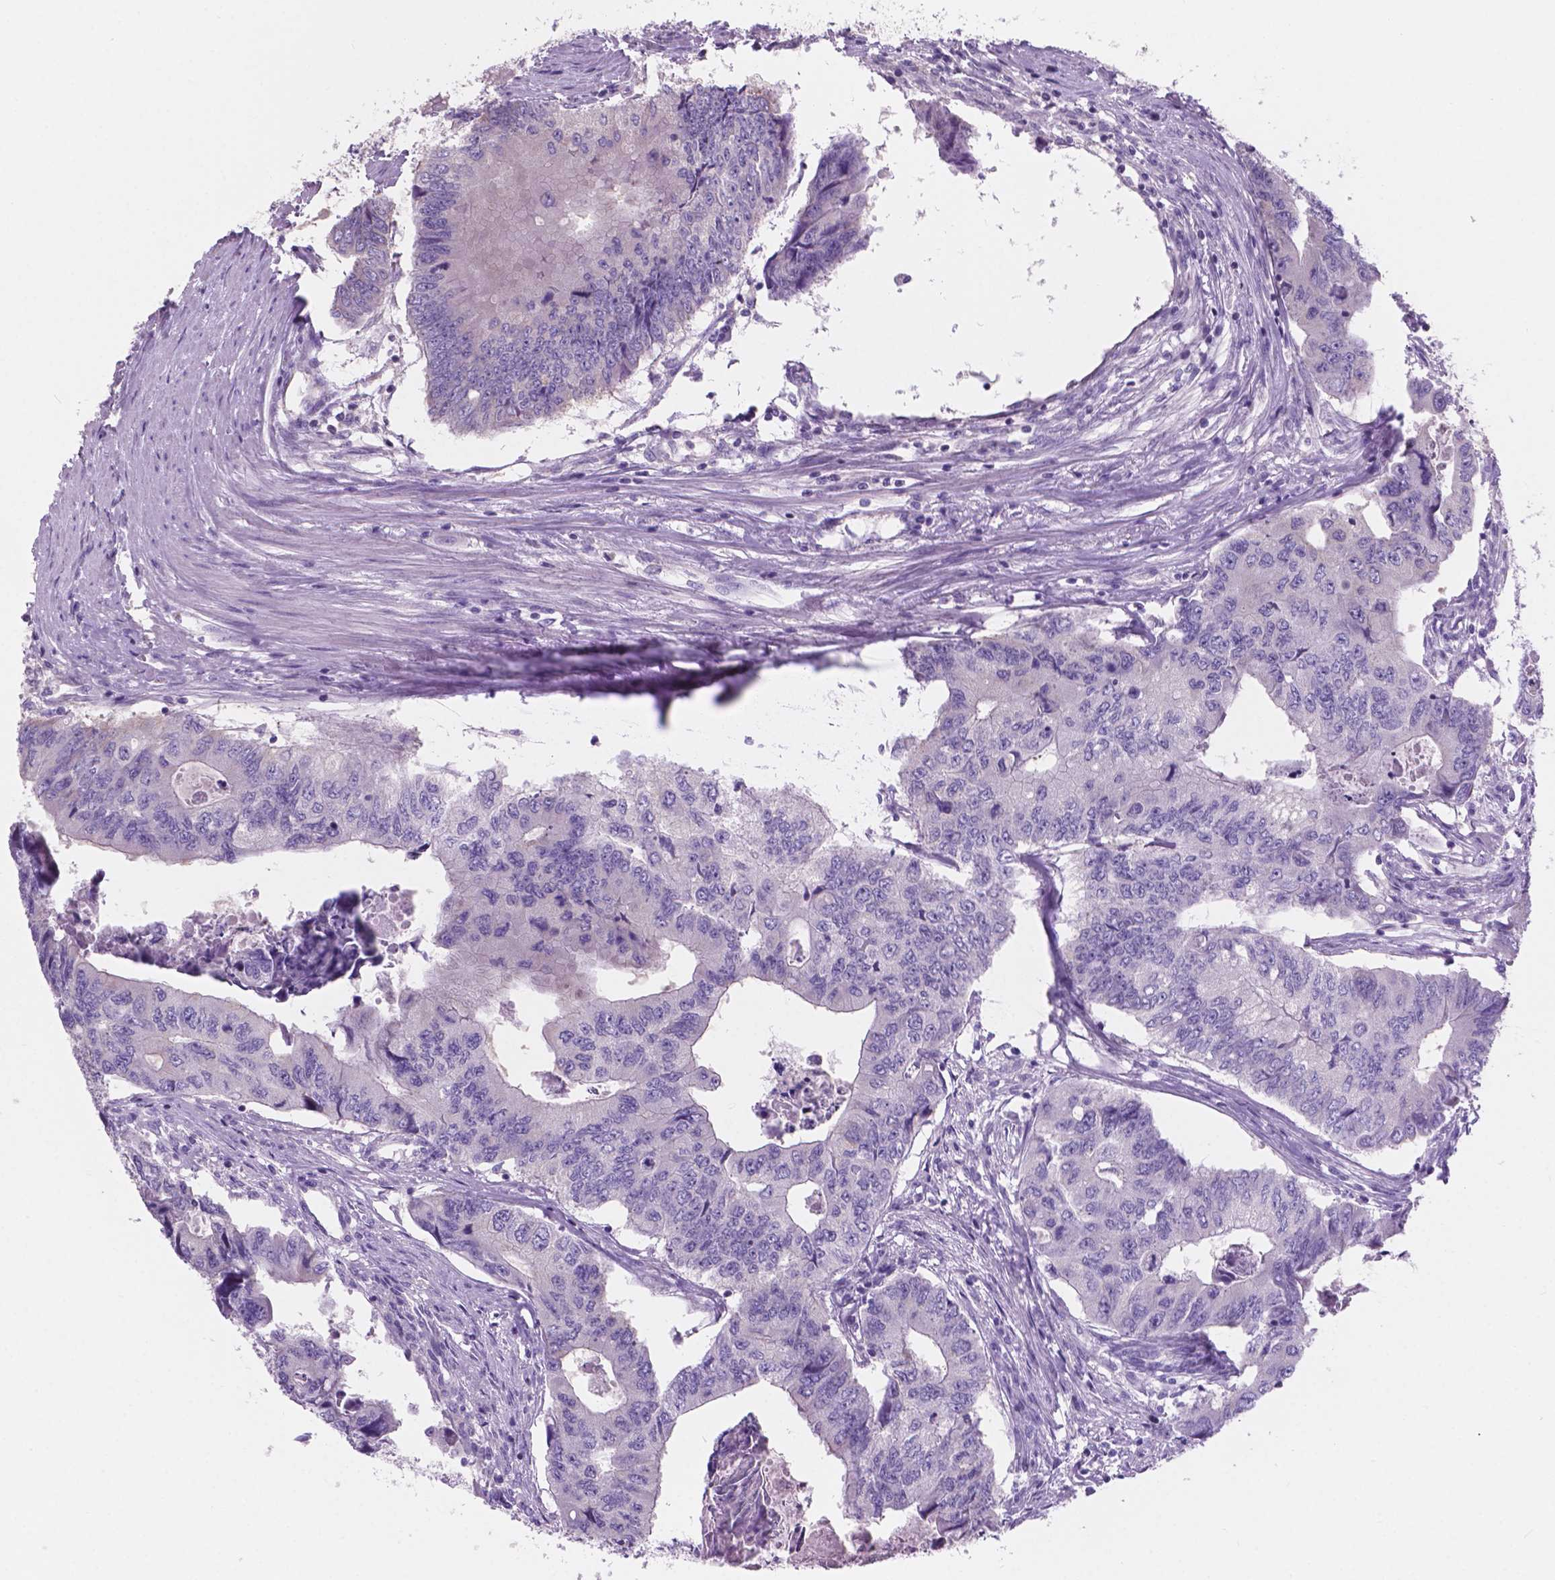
{"staining": {"intensity": "weak", "quantity": "<25%", "location": "cytoplasmic/membranous"}, "tissue": "colorectal cancer", "cell_type": "Tumor cells", "image_type": "cancer", "snomed": [{"axis": "morphology", "description": "Adenocarcinoma, NOS"}, {"axis": "topography", "description": "Colon"}], "caption": "Immunohistochemical staining of colorectal adenocarcinoma demonstrates no significant staining in tumor cells.", "gene": "SBSN", "patient": {"sex": "male", "age": 53}}